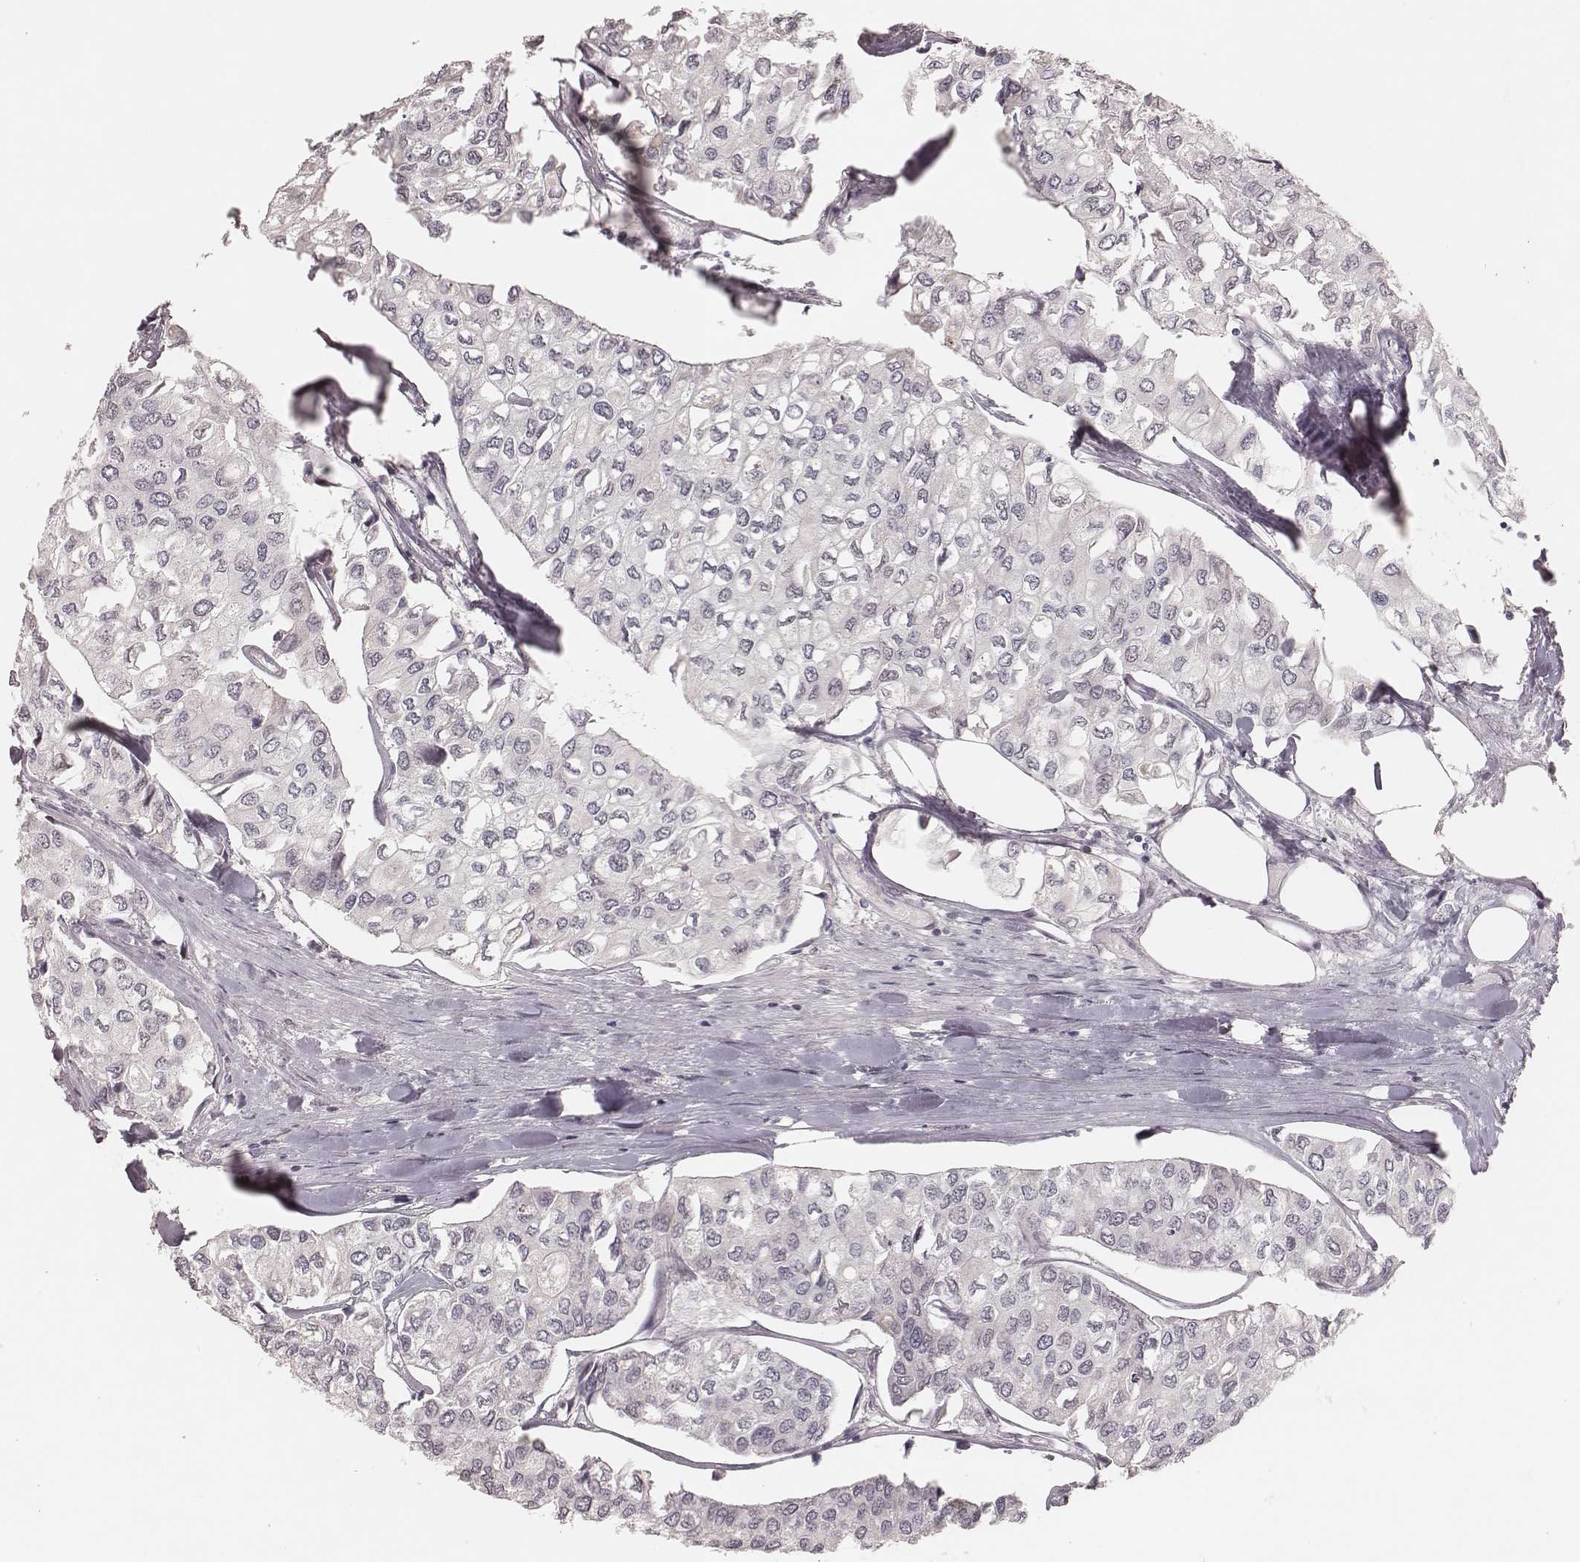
{"staining": {"intensity": "negative", "quantity": "none", "location": "none"}, "tissue": "urothelial cancer", "cell_type": "Tumor cells", "image_type": "cancer", "snomed": [{"axis": "morphology", "description": "Urothelial carcinoma, High grade"}, {"axis": "topography", "description": "Urinary bladder"}], "caption": "Photomicrograph shows no significant protein staining in tumor cells of urothelial cancer.", "gene": "FAM13B", "patient": {"sex": "male", "age": 73}}